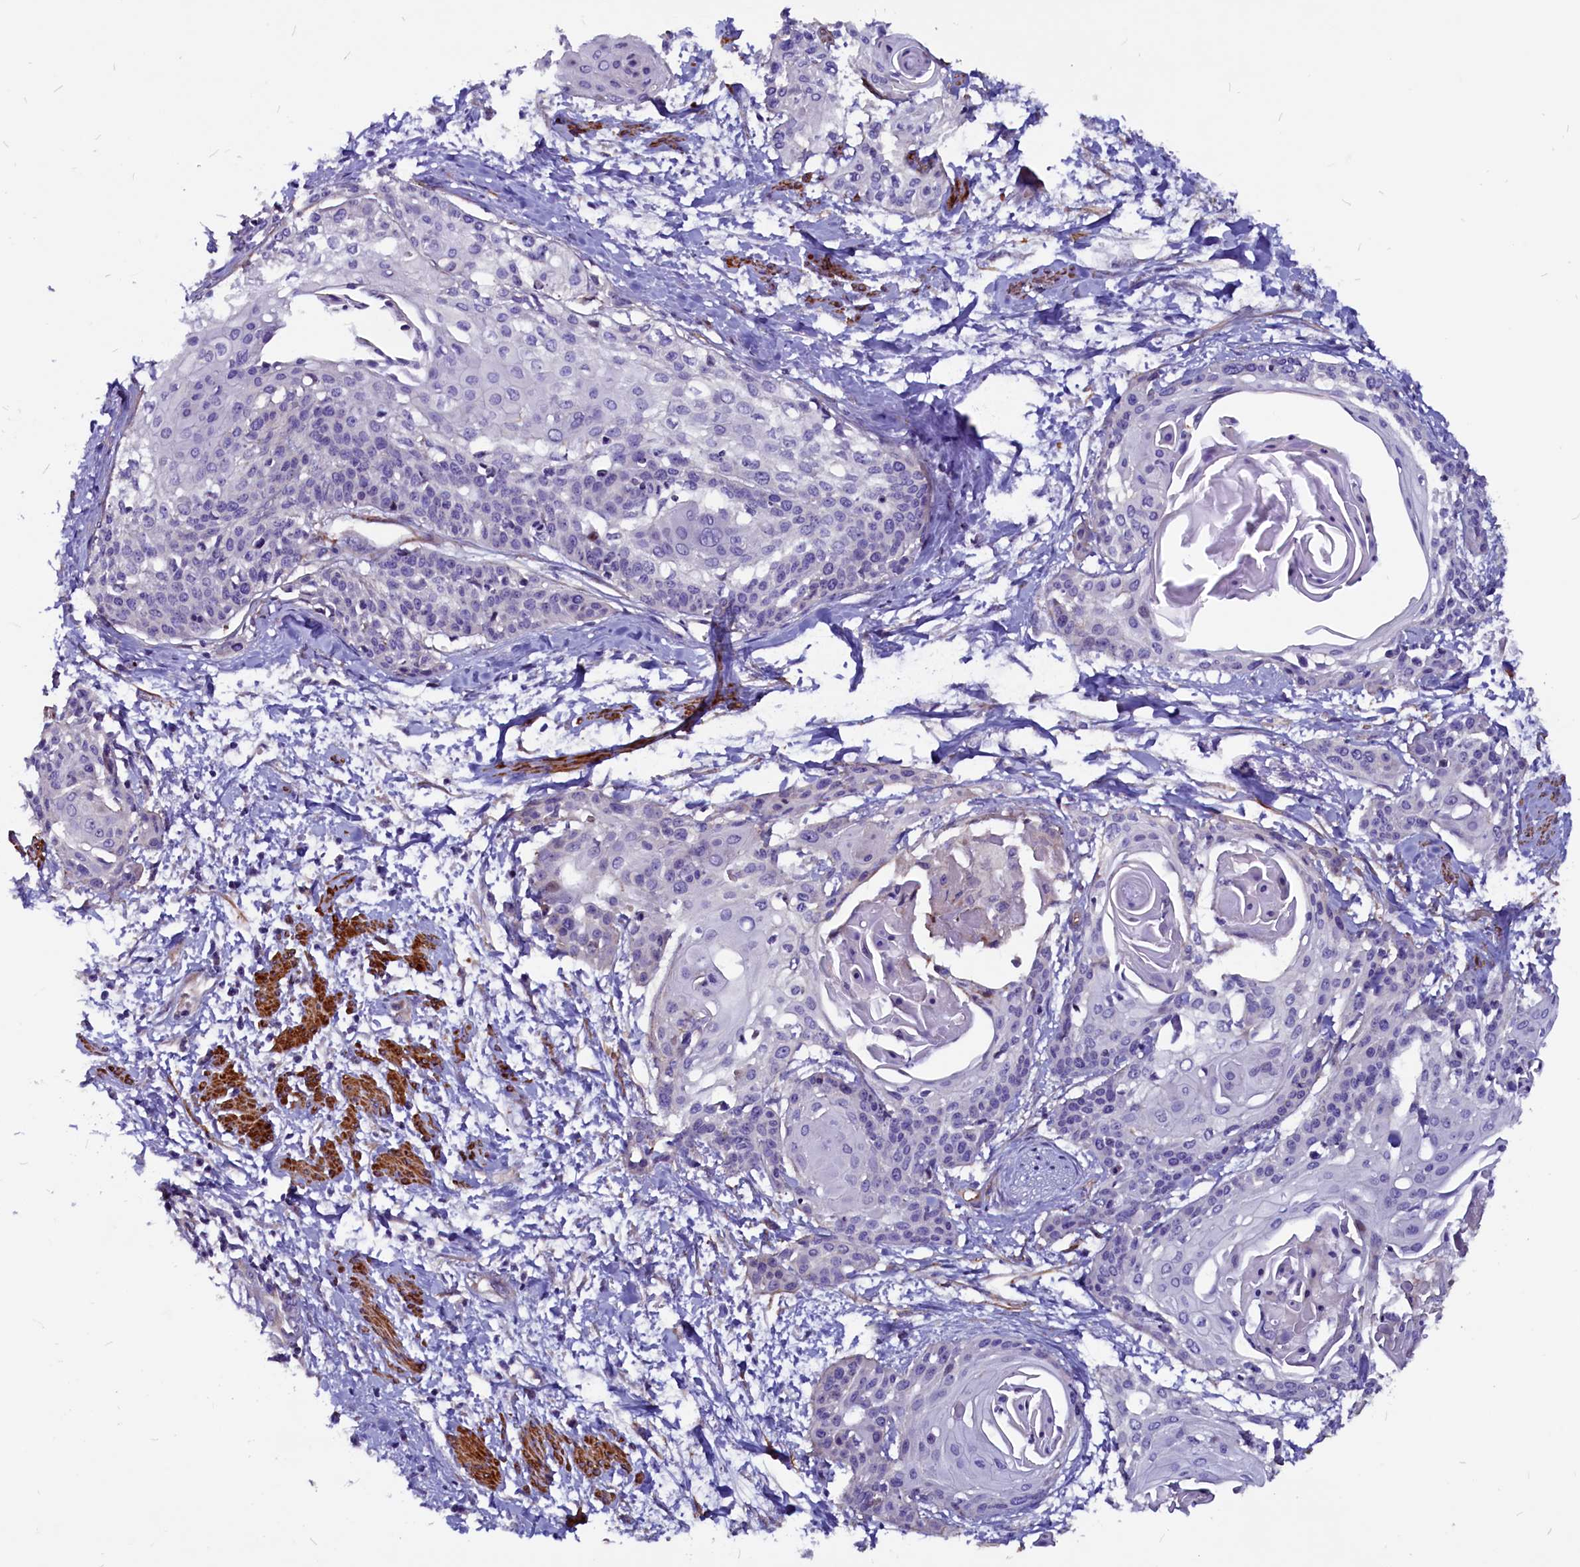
{"staining": {"intensity": "negative", "quantity": "none", "location": "none"}, "tissue": "cervical cancer", "cell_type": "Tumor cells", "image_type": "cancer", "snomed": [{"axis": "morphology", "description": "Squamous cell carcinoma, NOS"}, {"axis": "topography", "description": "Cervix"}], "caption": "Image shows no significant protein expression in tumor cells of cervical cancer (squamous cell carcinoma).", "gene": "ZNF749", "patient": {"sex": "female", "age": 57}}